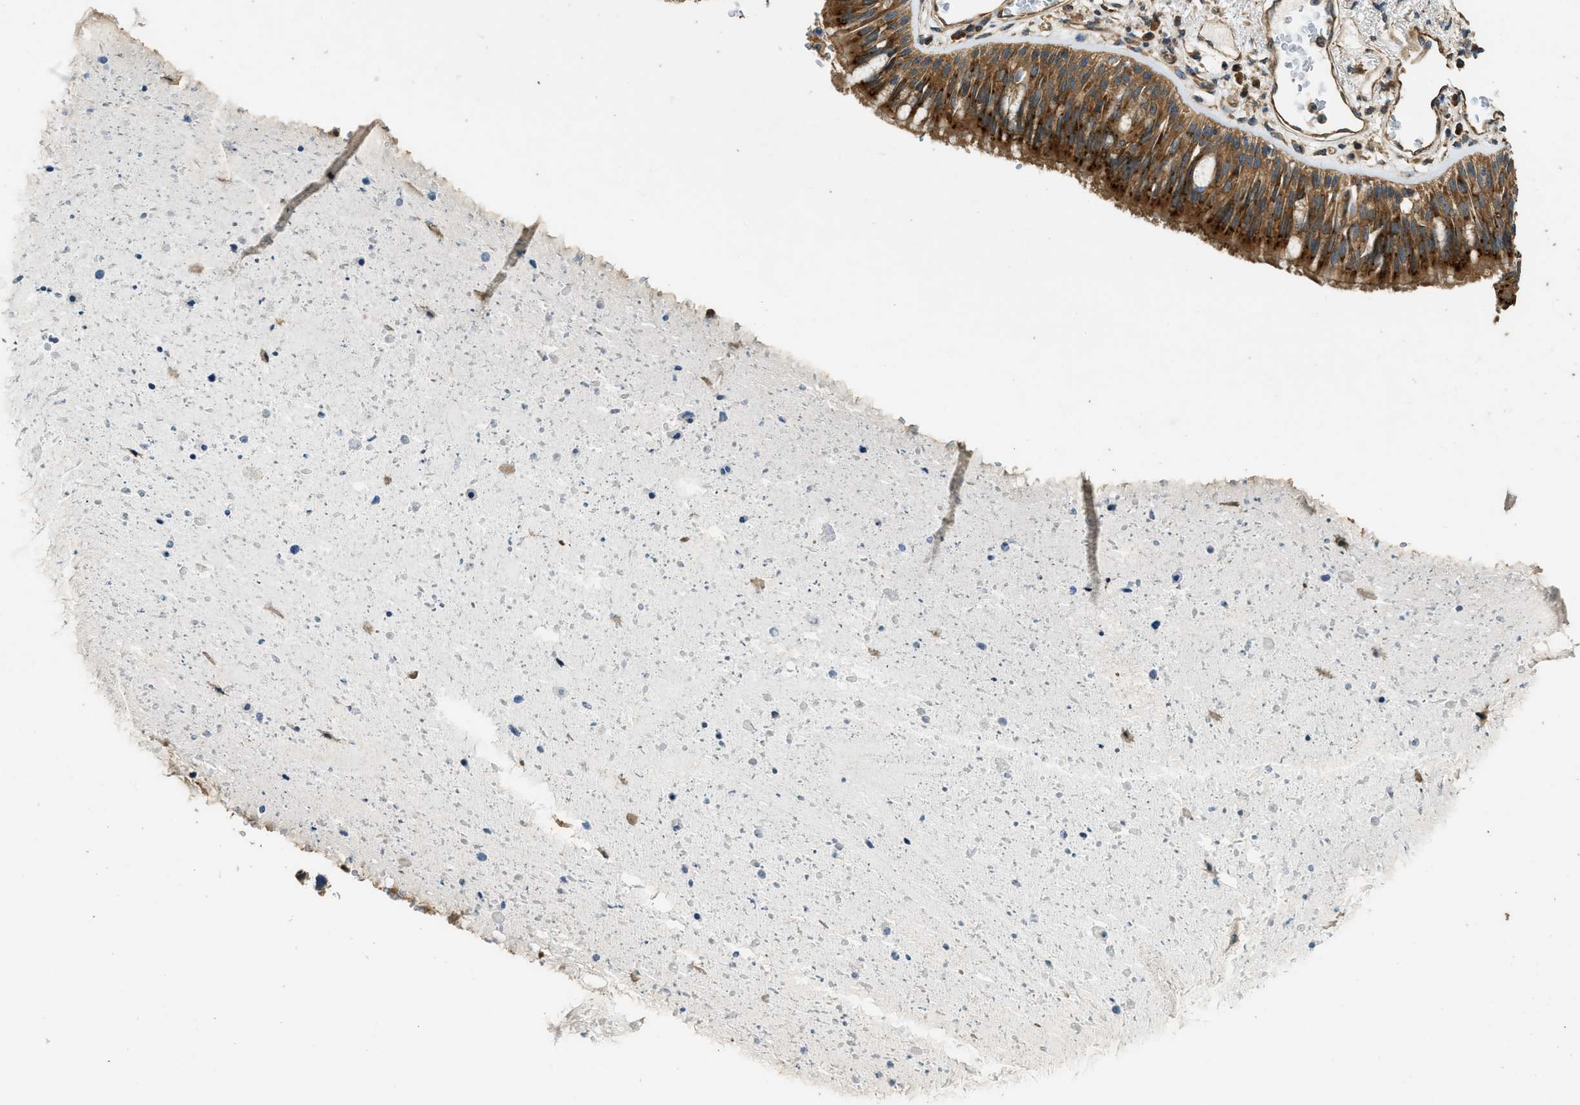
{"staining": {"intensity": "strong", "quantity": ">75%", "location": "cytoplasmic/membranous"}, "tissue": "bronchus", "cell_type": "Respiratory epithelial cells", "image_type": "normal", "snomed": [{"axis": "morphology", "description": "Normal tissue, NOS"}, {"axis": "morphology", "description": "Adenocarcinoma, NOS"}, {"axis": "morphology", "description": "Adenocarcinoma, metastatic, NOS"}, {"axis": "topography", "description": "Lymph node"}, {"axis": "topography", "description": "Bronchus"}, {"axis": "topography", "description": "Lung"}], "caption": "Strong cytoplasmic/membranous expression is seen in approximately >75% of respiratory epithelial cells in benign bronchus.", "gene": "MARS1", "patient": {"sex": "female", "age": 54}}